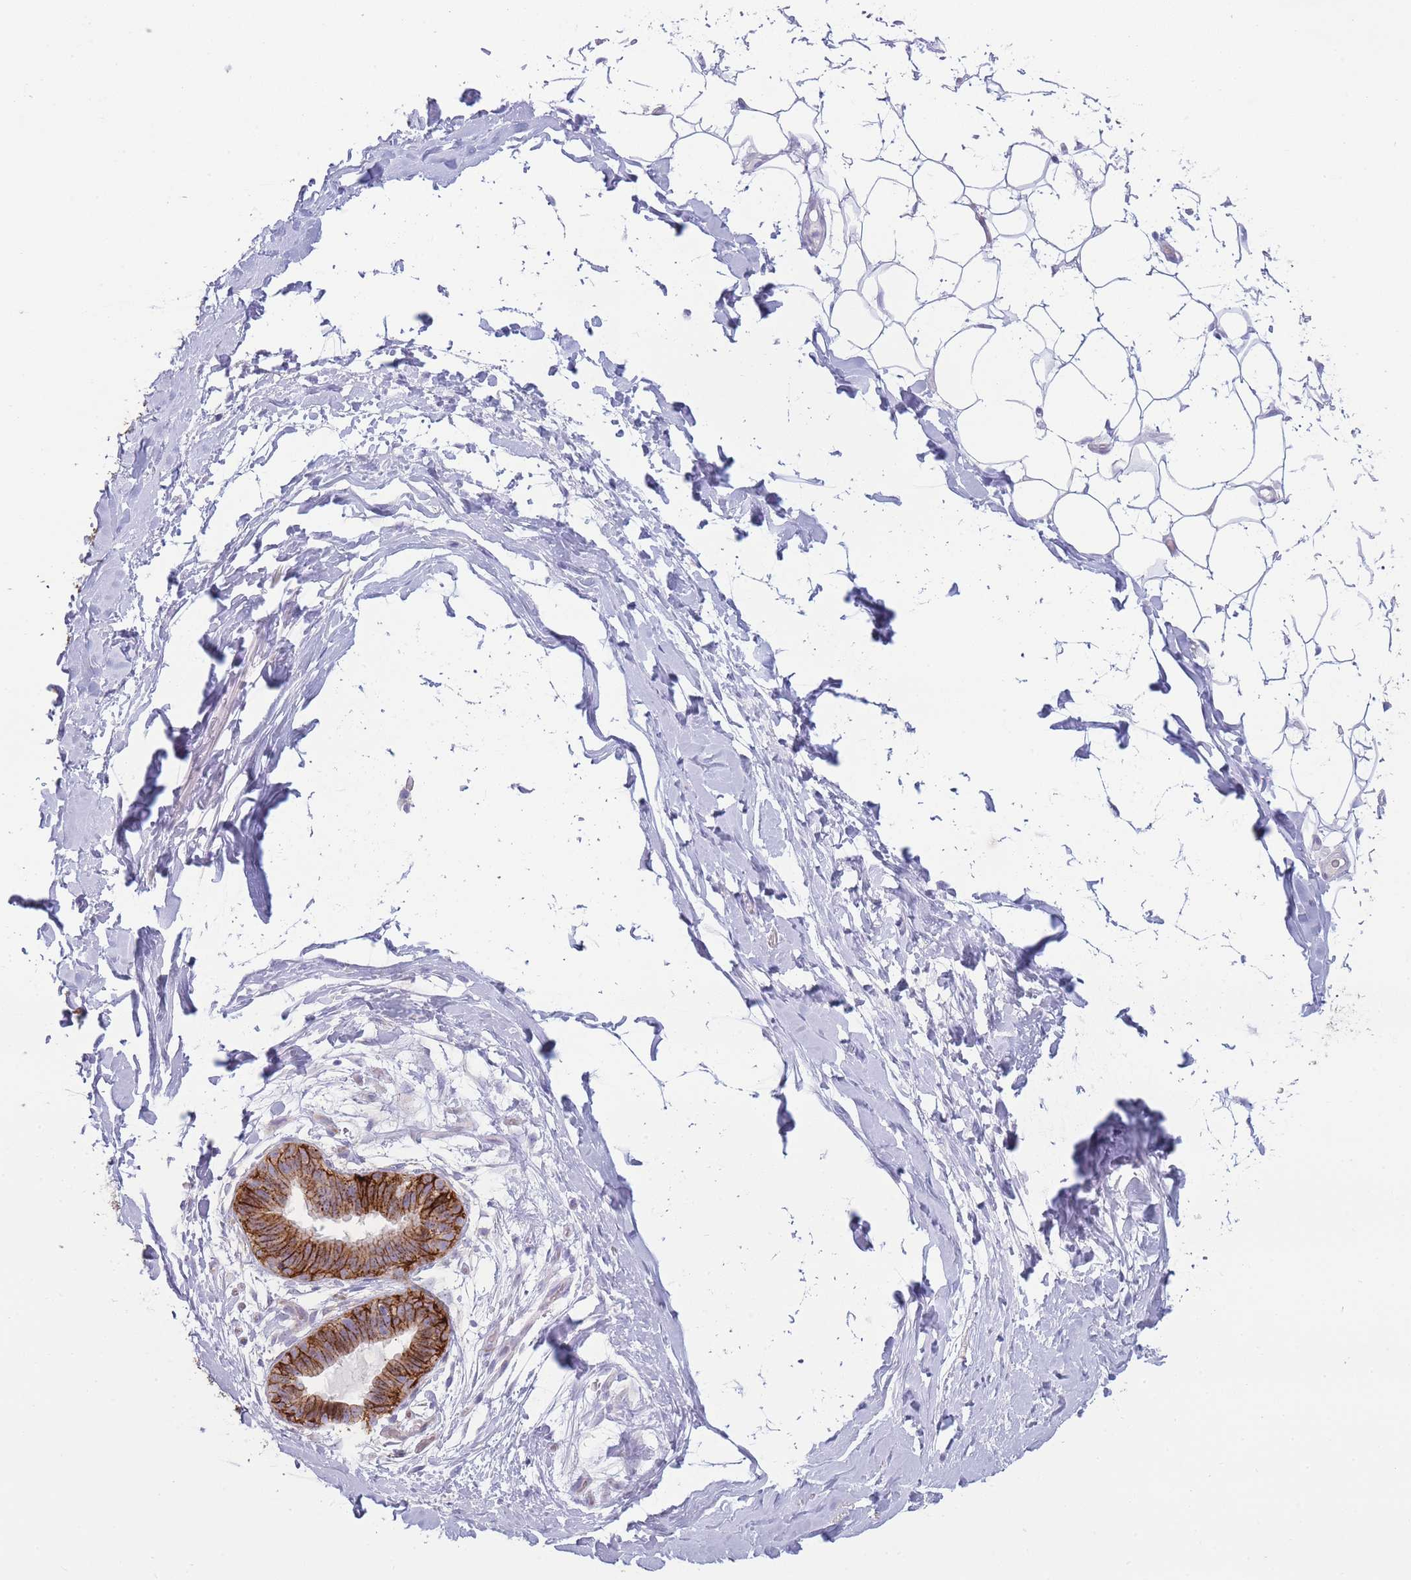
{"staining": {"intensity": "negative", "quantity": "none", "location": "none"}, "tissue": "adipose tissue", "cell_type": "Adipocytes", "image_type": "normal", "snomed": [{"axis": "morphology", "description": "Normal tissue, NOS"}, {"axis": "topography", "description": "Breast"}], "caption": "Benign adipose tissue was stained to show a protein in brown. There is no significant expression in adipocytes.", "gene": "UTP14A", "patient": {"sex": "female", "age": 26}}